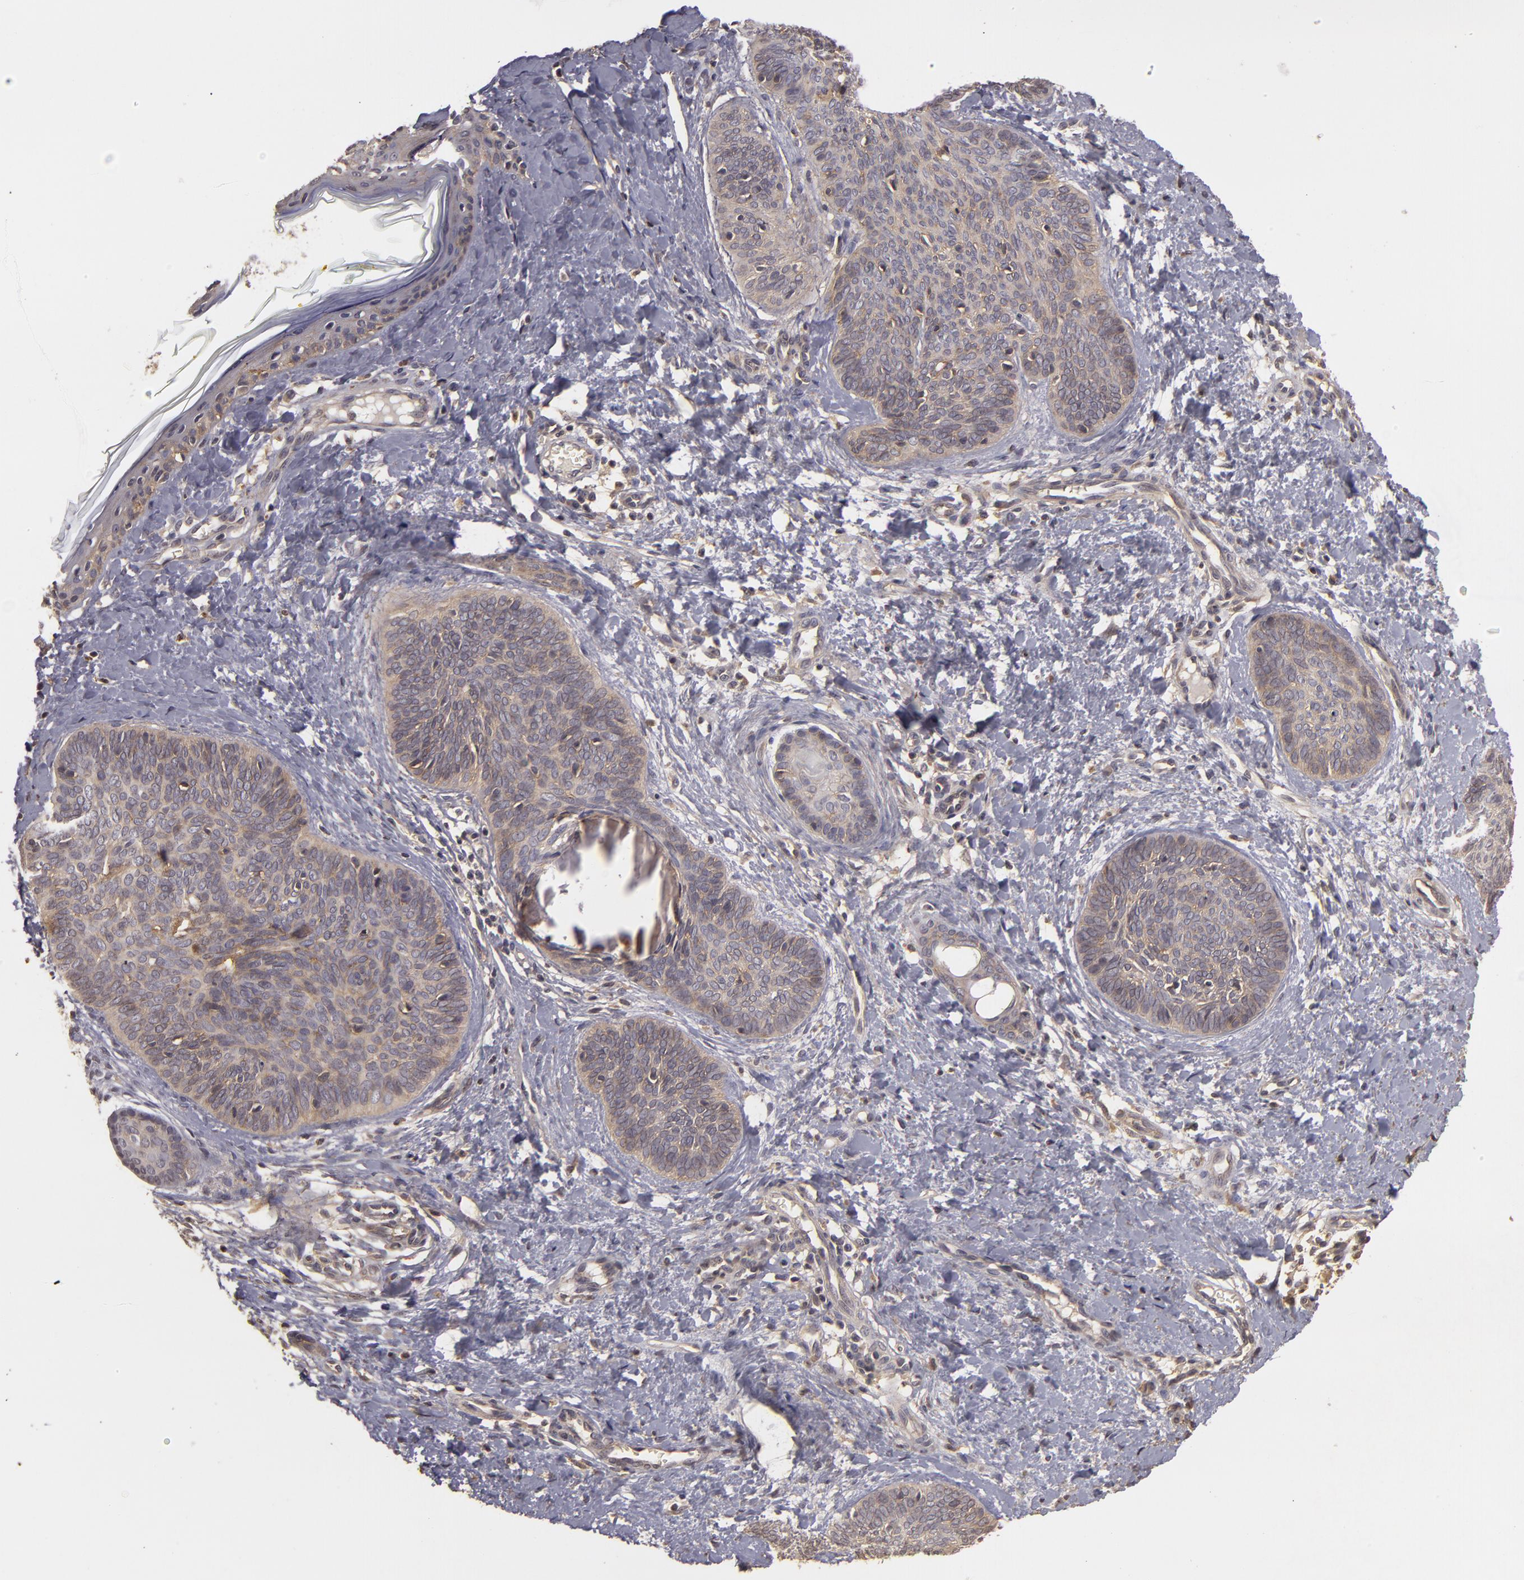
{"staining": {"intensity": "weak", "quantity": ">75%", "location": "cytoplasmic/membranous"}, "tissue": "skin cancer", "cell_type": "Tumor cells", "image_type": "cancer", "snomed": [{"axis": "morphology", "description": "Basal cell carcinoma"}, {"axis": "topography", "description": "Skin"}], "caption": "Immunohistochemistry (IHC) of basal cell carcinoma (skin) demonstrates low levels of weak cytoplasmic/membranous staining in approximately >75% of tumor cells.", "gene": "HRAS", "patient": {"sex": "female", "age": 81}}